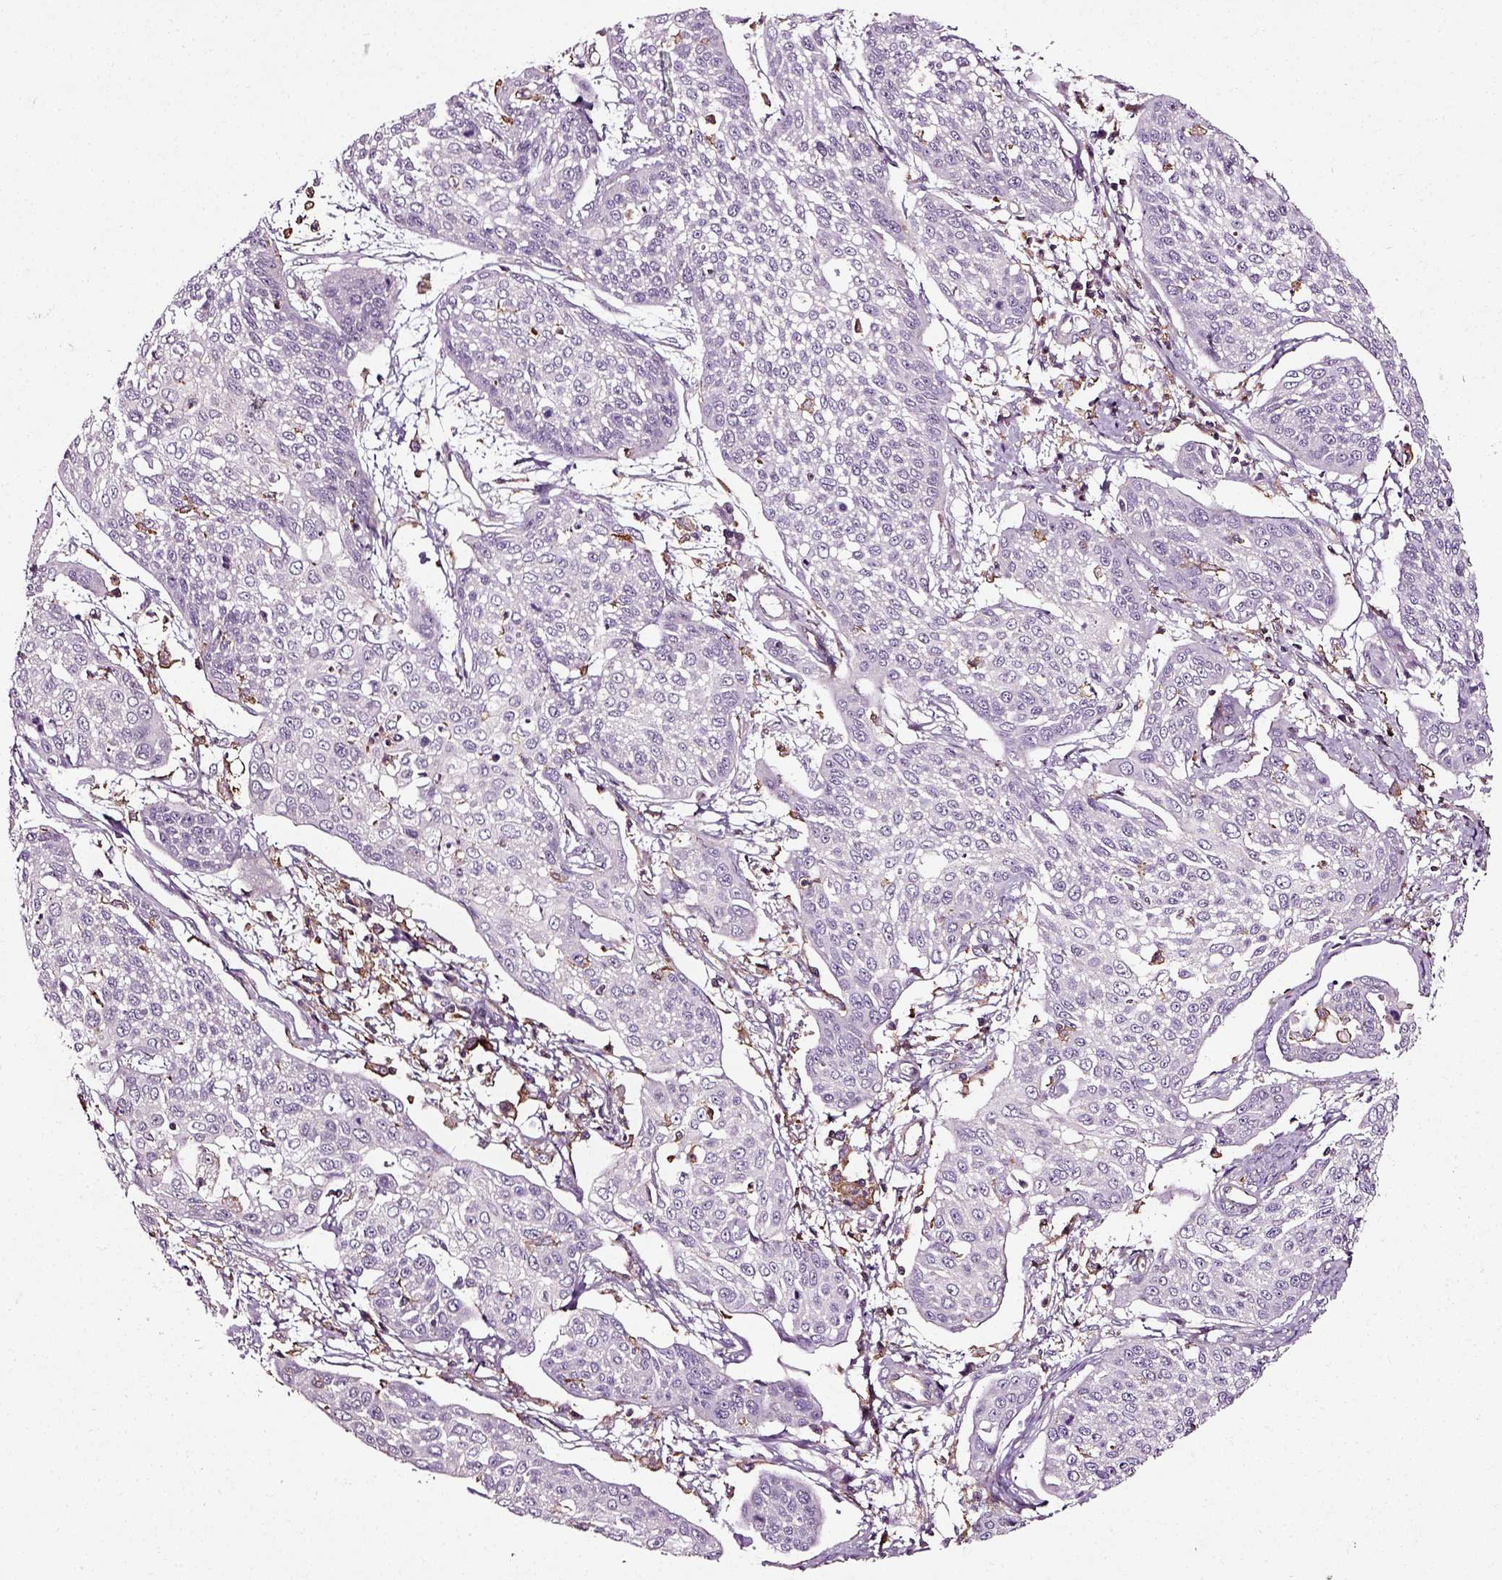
{"staining": {"intensity": "negative", "quantity": "none", "location": "none"}, "tissue": "cervical cancer", "cell_type": "Tumor cells", "image_type": "cancer", "snomed": [{"axis": "morphology", "description": "Squamous cell carcinoma, NOS"}, {"axis": "topography", "description": "Cervix"}], "caption": "Tumor cells are negative for brown protein staining in cervical cancer.", "gene": "RHOF", "patient": {"sex": "female", "age": 34}}